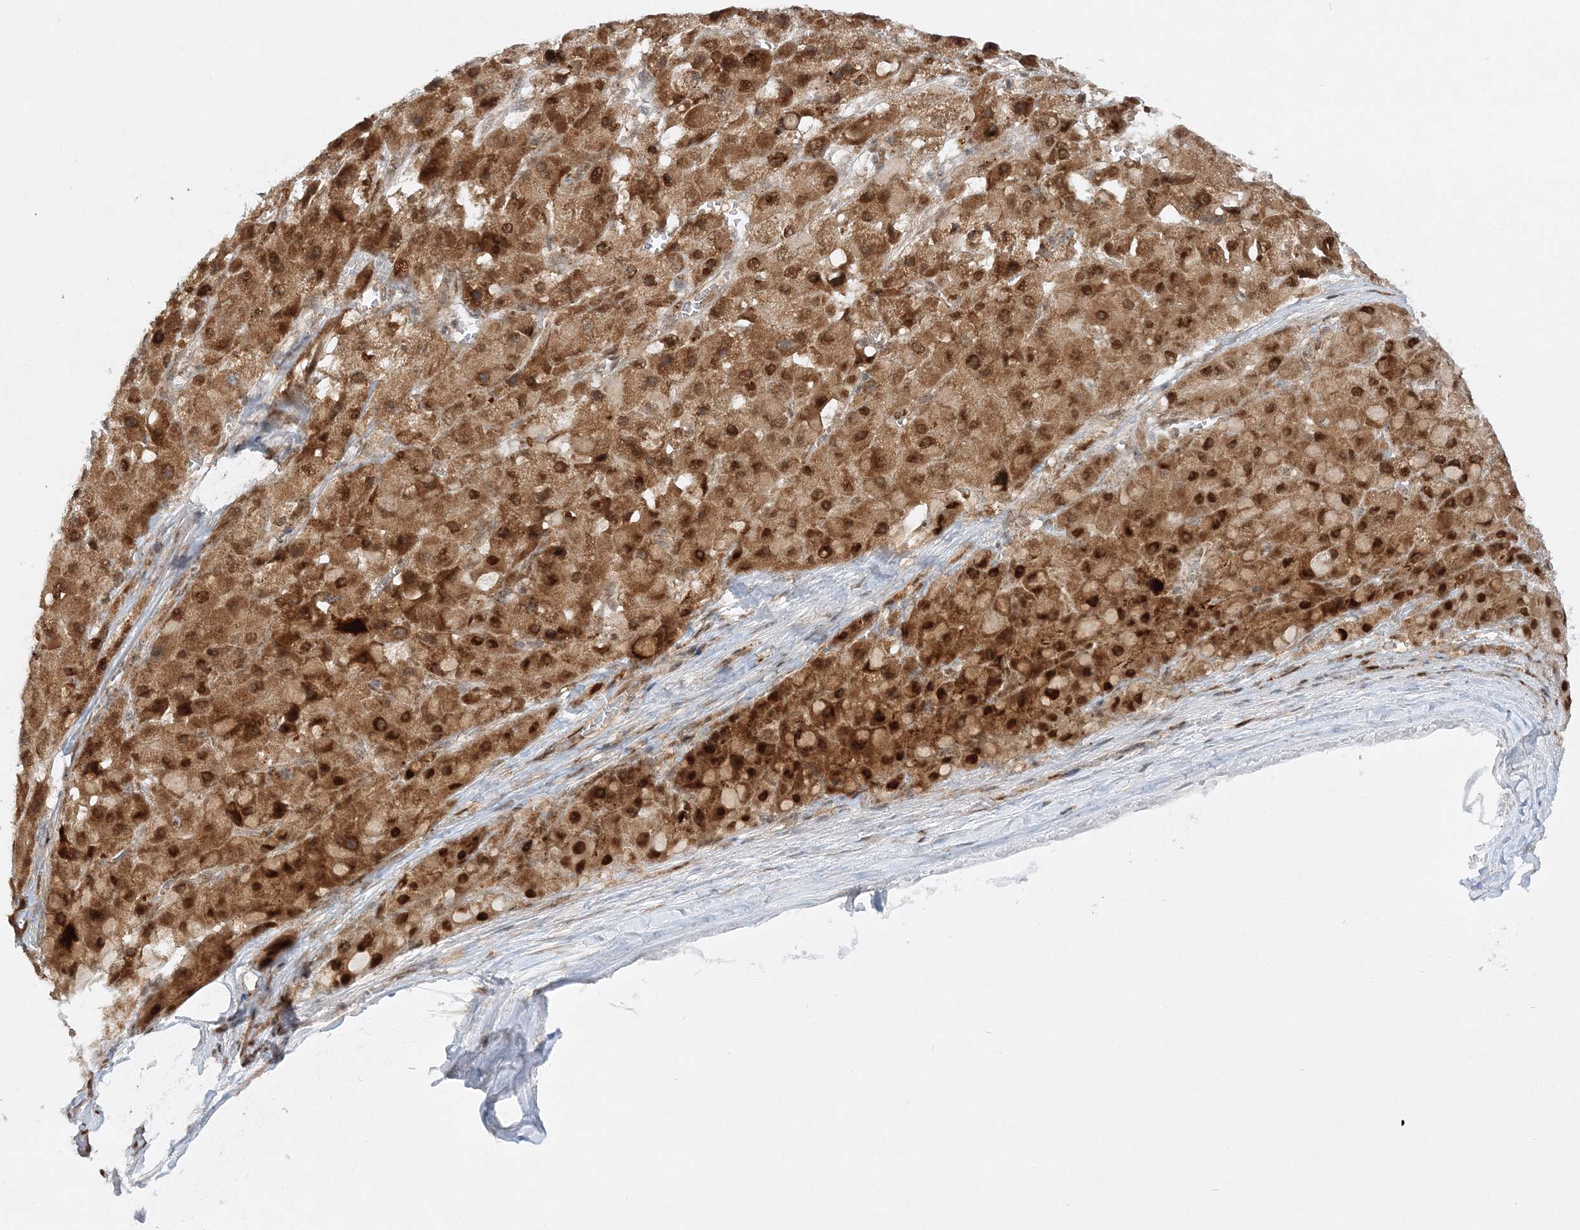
{"staining": {"intensity": "strong", "quantity": ">75%", "location": "cytoplasmic/membranous,nuclear"}, "tissue": "liver cancer", "cell_type": "Tumor cells", "image_type": "cancer", "snomed": [{"axis": "morphology", "description": "Carcinoma, Hepatocellular, NOS"}, {"axis": "topography", "description": "Liver"}], "caption": "Immunohistochemistry image of neoplastic tissue: hepatocellular carcinoma (liver) stained using IHC shows high levels of strong protein expression localized specifically in the cytoplasmic/membranous and nuclear of tumor cells, appearing as a cytoplasmic/membranous and nuclear brown color.", "gene": "RAB11FIP2", "patient": {"sex": "female", "age": 73}}